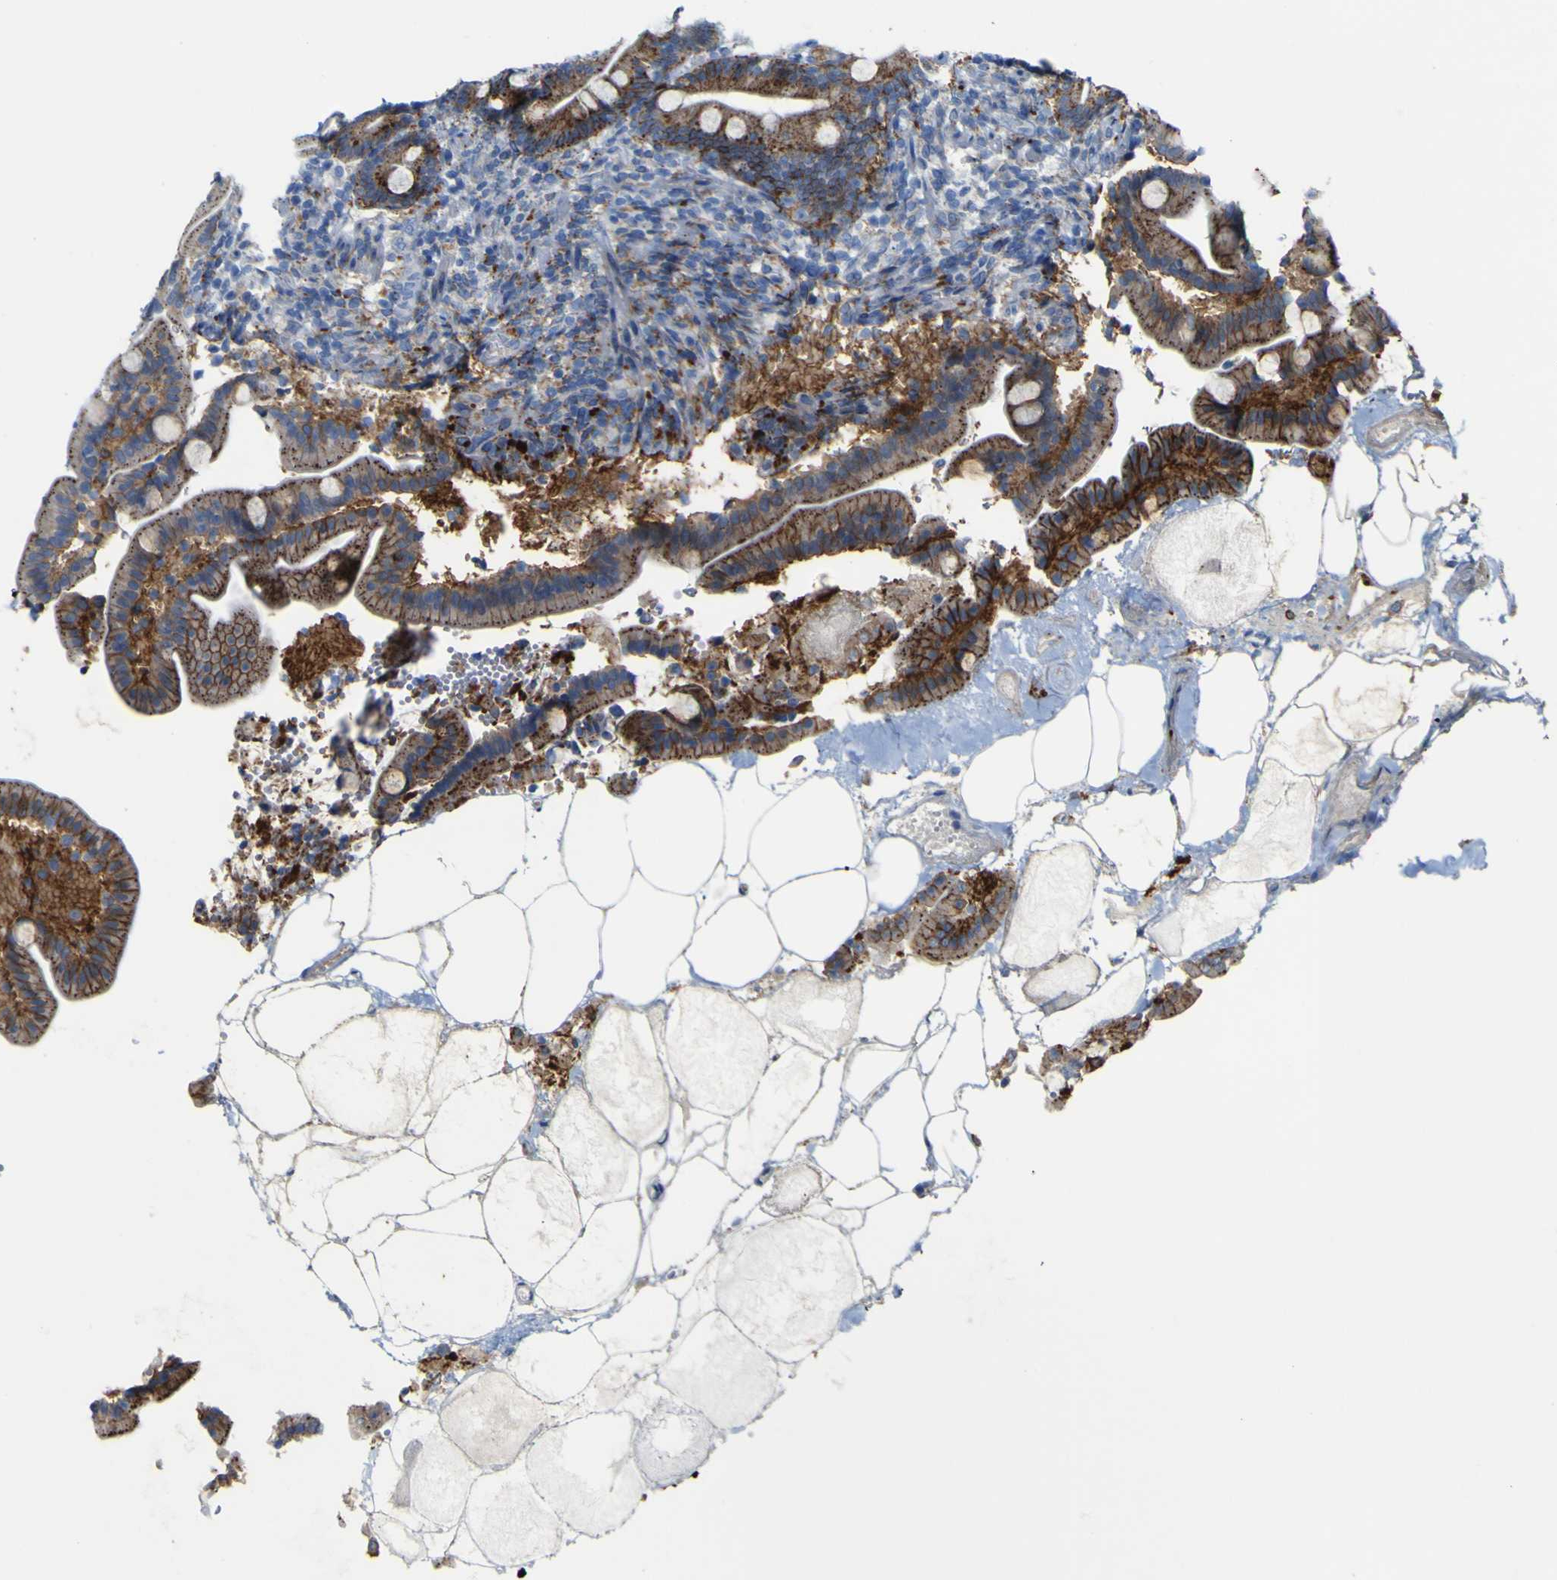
{"staining": {"intensity": "strong", "quantity": ">75%", "location": "cytoplasmic/membranous"}, "tissue": "duodenum", "cell_type": "Glandular cells", "image_type": "normal", "snomed": [{"axis": "morphology", "description": "Normal tissue, NOS"}, {"axis": "topography", "description": "Duodenum"}], "caption": "About >75% of glandular cells in unremarkable human duodenum exhibit strong cytoplasmic/membranous protein staining as visualized by brown immunohistochemical staining.", "gene": "PTPRF", "patient": {"sex": "male", "age": 54}}